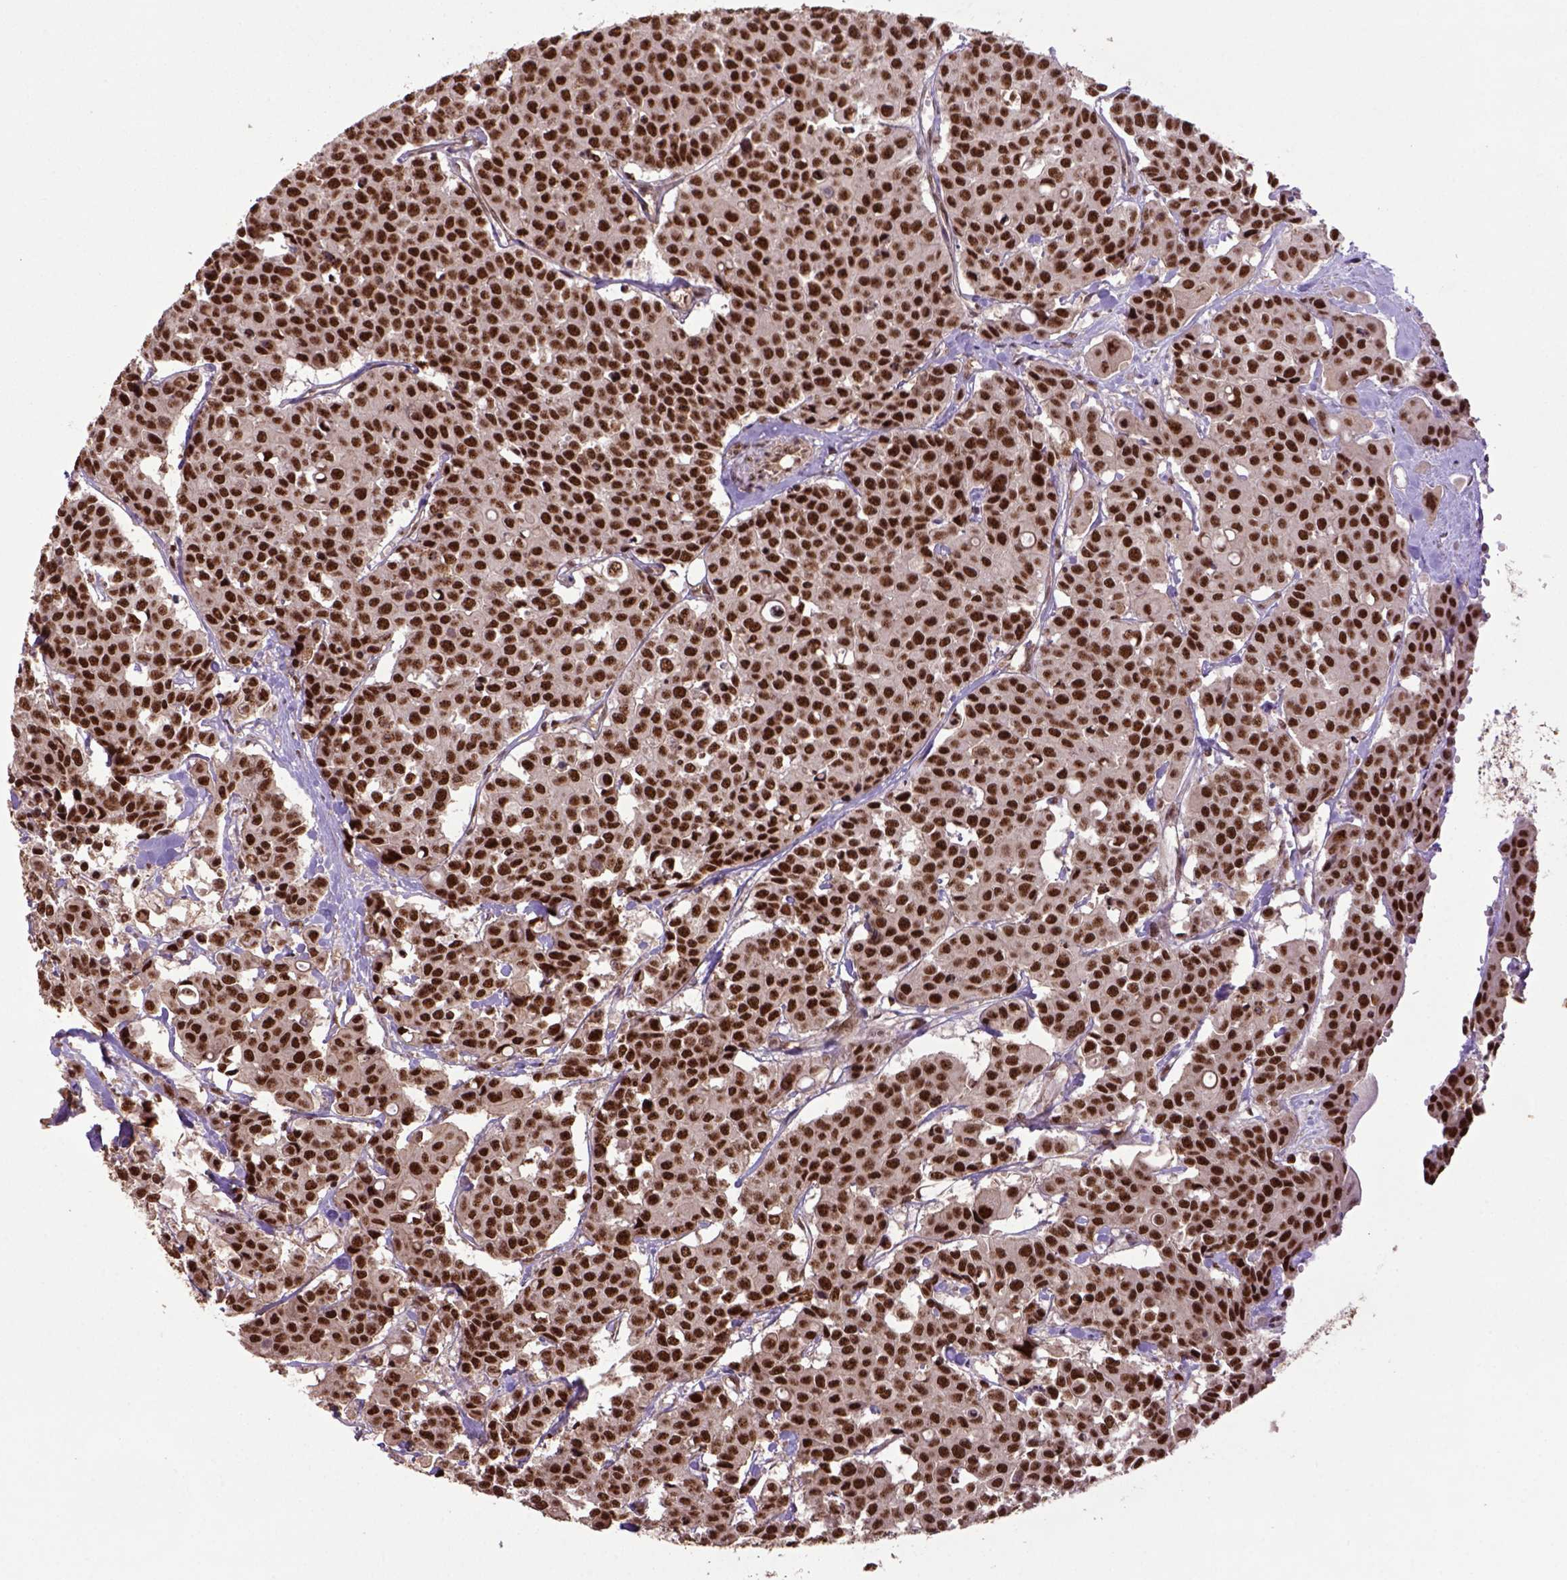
{"staining": {"intensity": "strong", "quantity": ">75%", "location": "nuclear"}, "tissue": "carcinoid", "cell_type": "Tumor cells", "image_type": "cancer", "snomed": [{"axis": "morphology", "description": "Carcinoid, malignant, NOS"}, {"axis": "topography", "description": "Colon"}], "caption": "Brown immunohistochemical staining in malignant carcinoid shows strong nuclear positivity in about >75% of tumor cells.", "gene": "PPIG", "patient": {"sex": "male", "age": 81}}